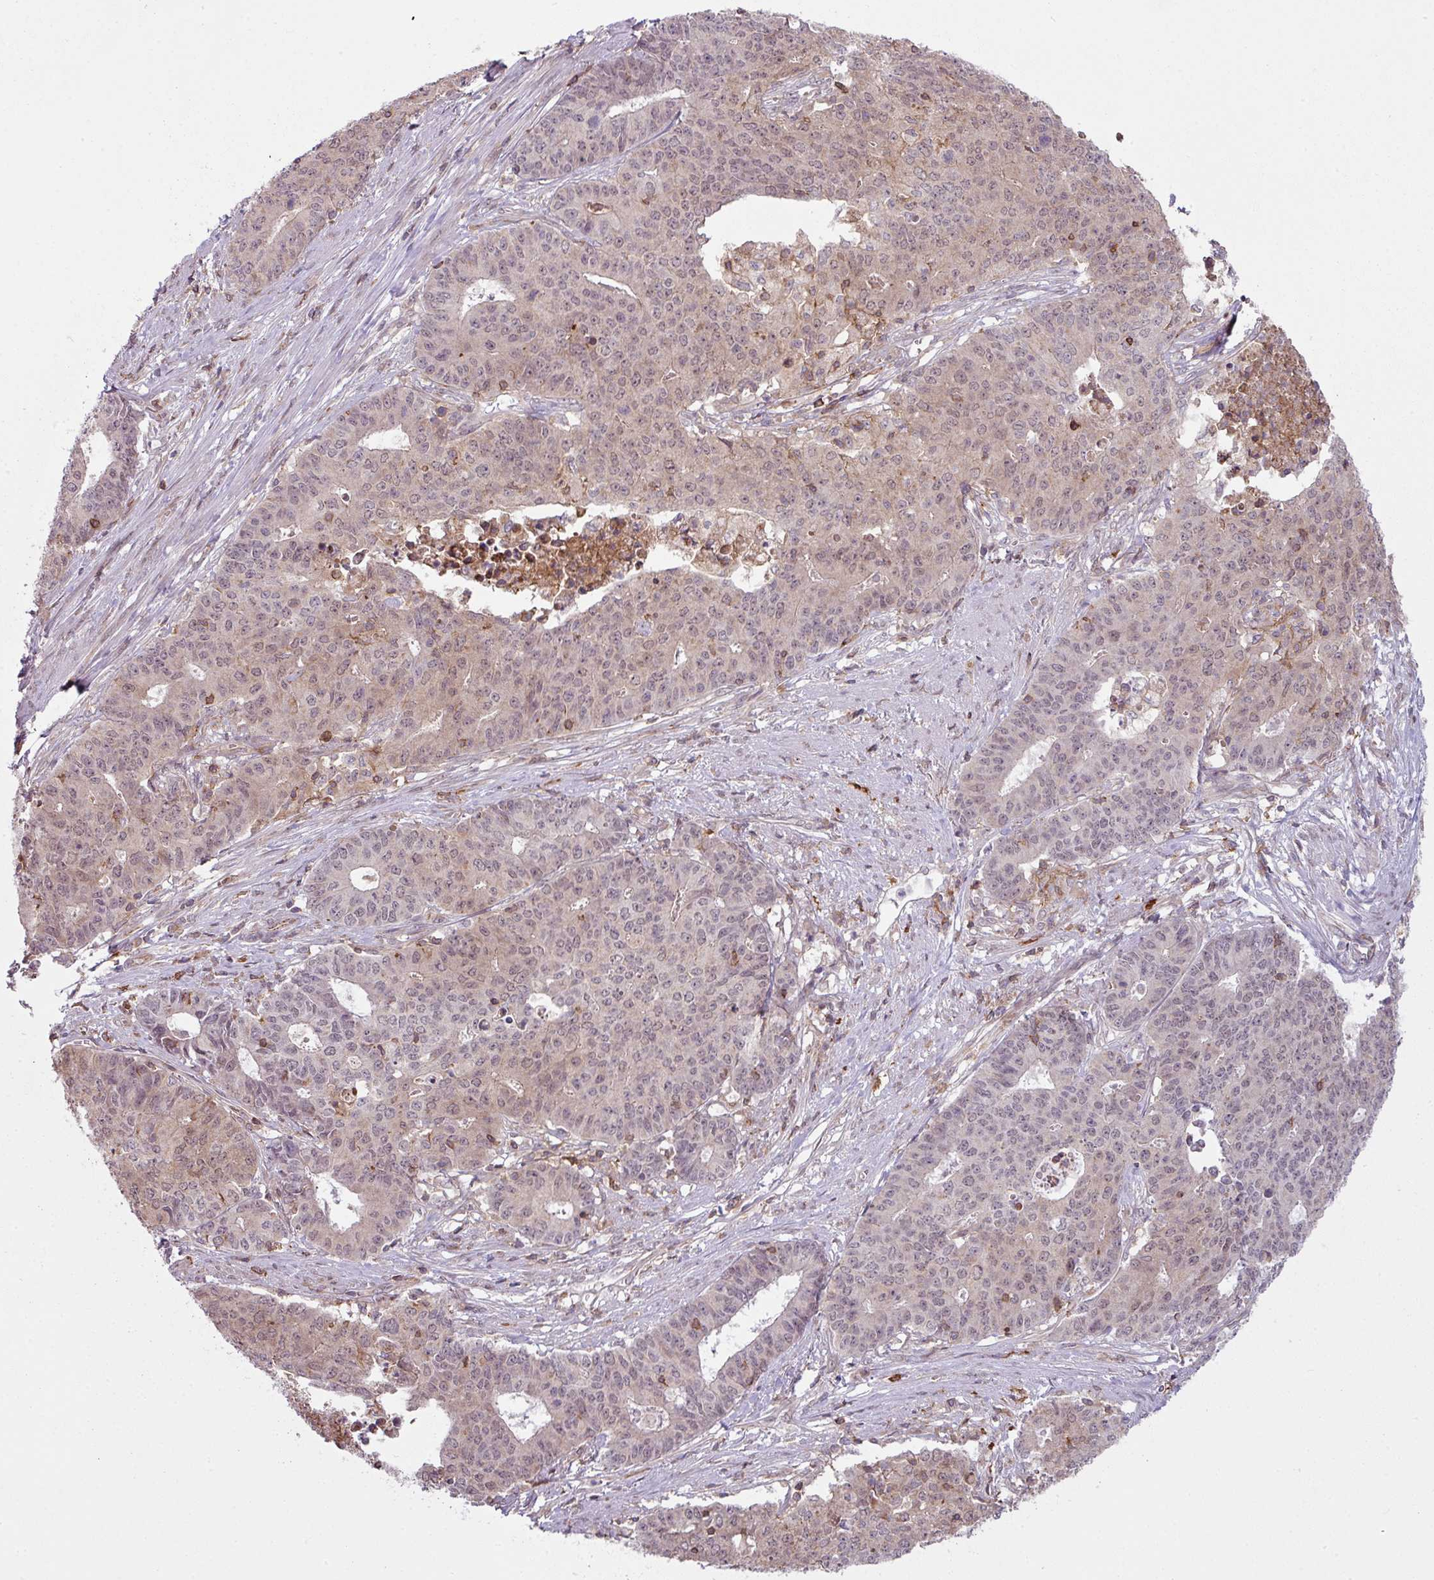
{"staining": {"intensity": "weak", "quantity": "25%-75%", "location": "nuclear"}, "tissue": "endometrial cancer", "cell_type": "Tumor cells", "image_type": "cancer", "snomed": [{"axis": "morphology", "description": "Adenocarcinoma, NOS"}, {"axis": "topography", "description": "Endometrium"}], "caption": "Endometrial adenocarcinoma stained for a protein (brown) demonstrates weak nuclear positive expression in approximately 25%-75% of tumor cells.", "gene": "ZC2HC1C", "patient": {"sex": "female", "age": 59}}